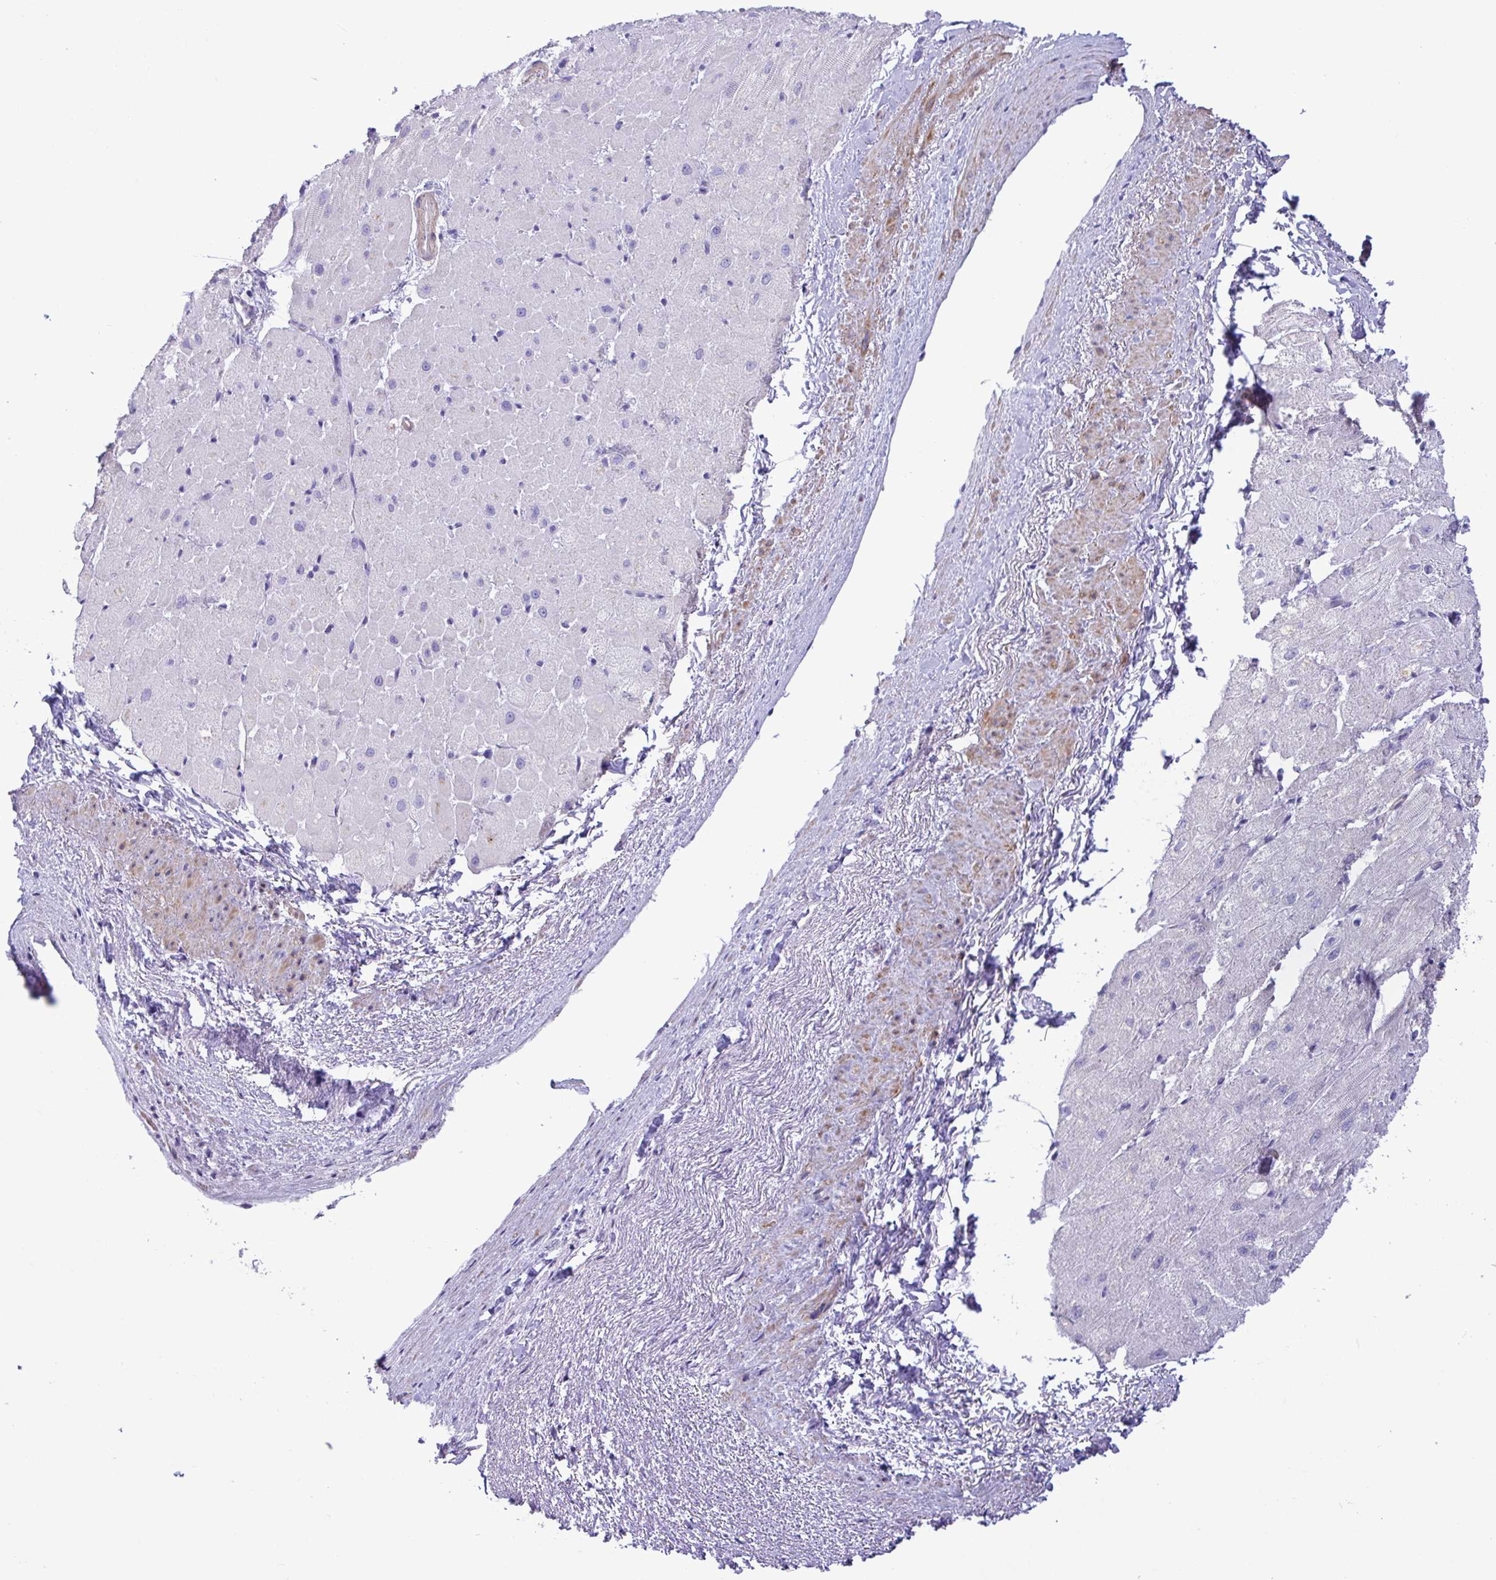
{"staining": {"intensity": "weak", "quantity": "25%-75%", "location": "cytoplasmic/membranous"}, "tissue": "heart muscle", "cell_type": "Cardiomyocytes", "image_type": "normal", "snomed": [{"axis": "morphology", "description": "Normal tissue, NOS"}, {"axis": "topography", "description": "Heart"}], "caption": "Immunohistochemical staining of normal human heart muscle displays weak cytoplasmic/membranous protein staining in about 25%-75% of cardiomyocytes. The staining is performed using DAB brown chromogen to label protein expression. The nuclei are counter-stained blue using hematoxylin.", "gene": "FAM86B1", "patient": {"sex": "male", "age": 62}}